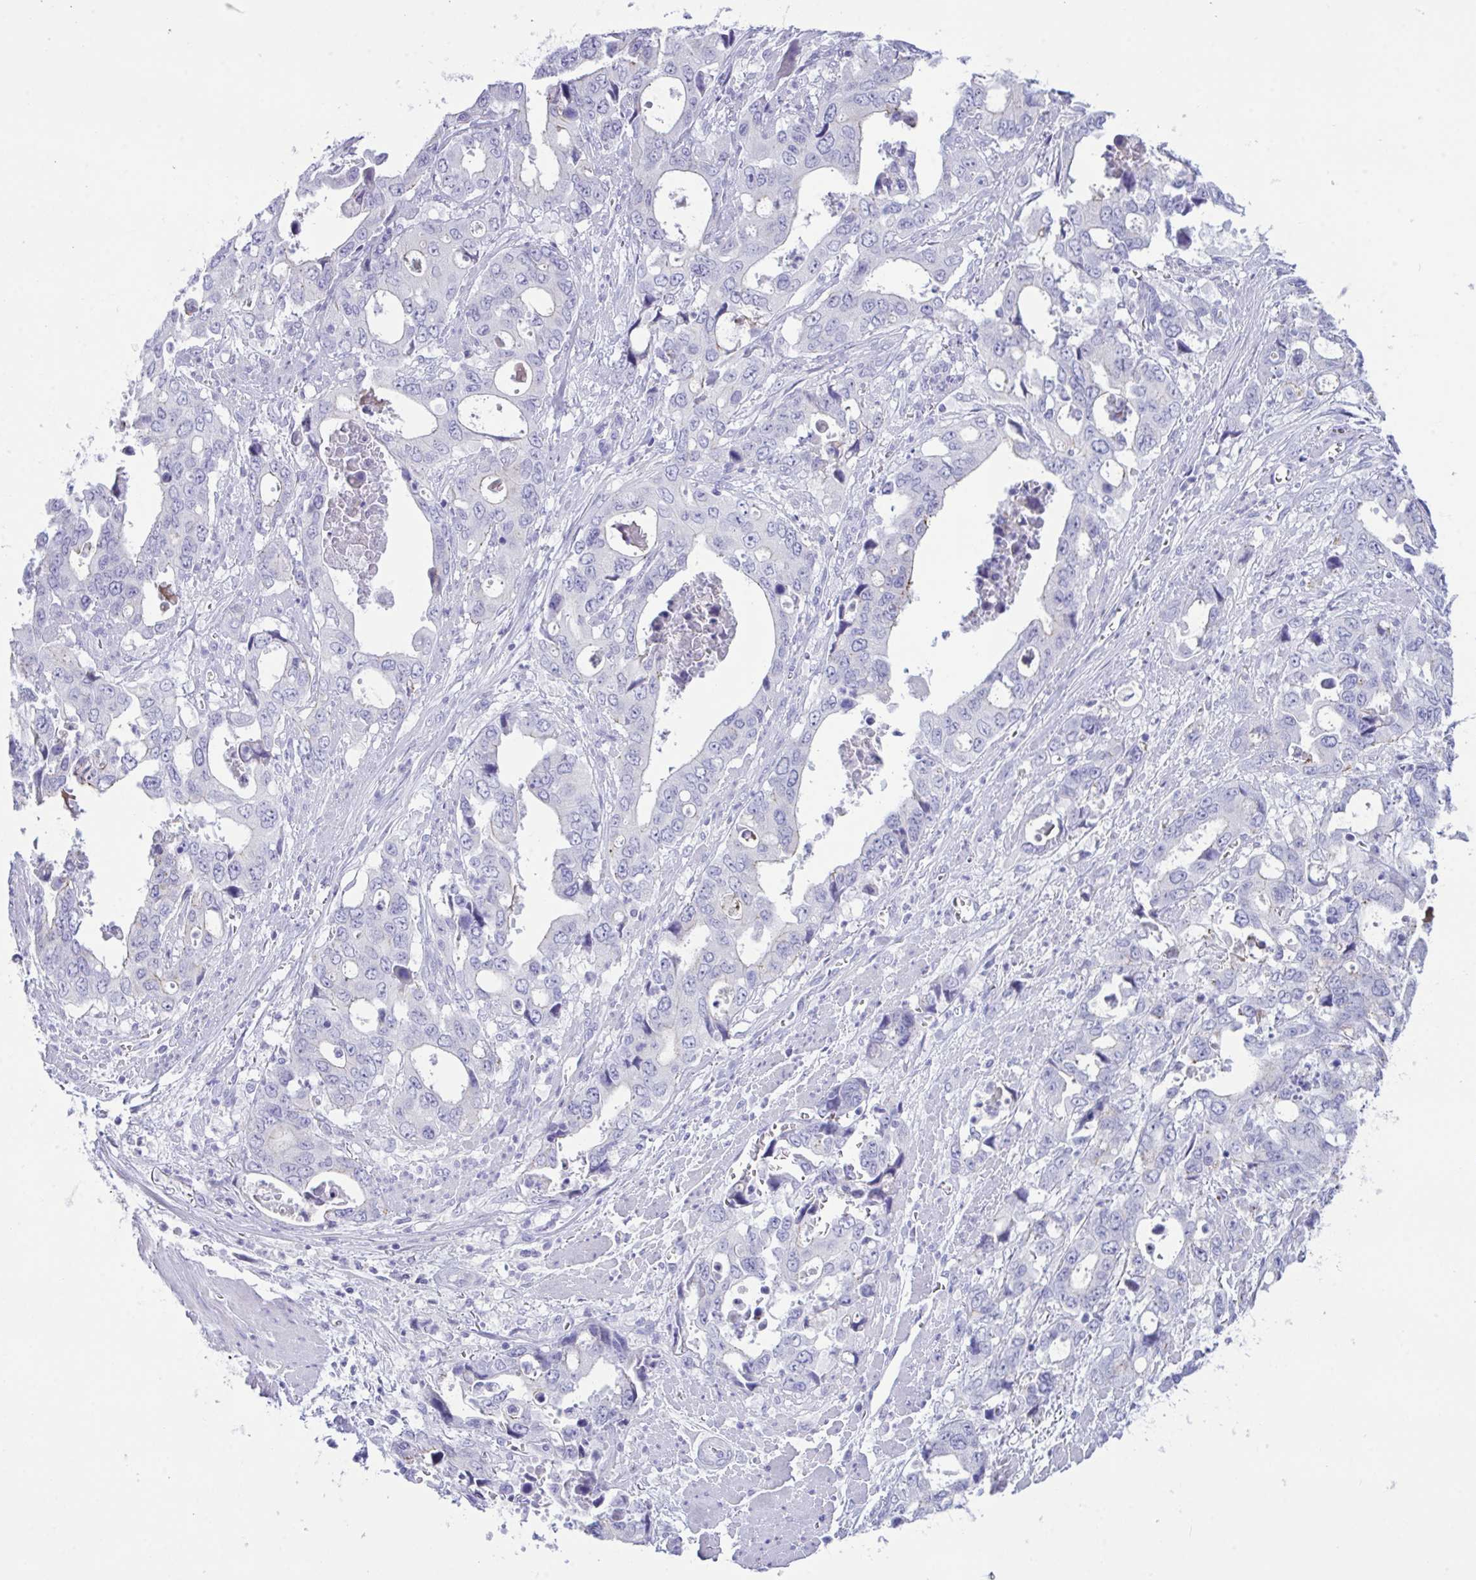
{"staining": {"intensity": "negative", "quantity": "none", "location": "none"}, "tissue": "stomach cancer", "cell_type": "Tumor cells", "image_type": "cancer", "snomed": [{"axis": "morphology", "description": "Adenocarcinoma, NOS"}, {"axis": "topography", "description": "Stomach, upper"}], "caption": "A high-resolution histopathology image shows immunohistochemistry staining of stomach cancer (adenocarcinoma), which demonstrates no significant staining in tumor cells.", "gene": "GLB1L2", "patient": {"sex": "male", "age": 74}}